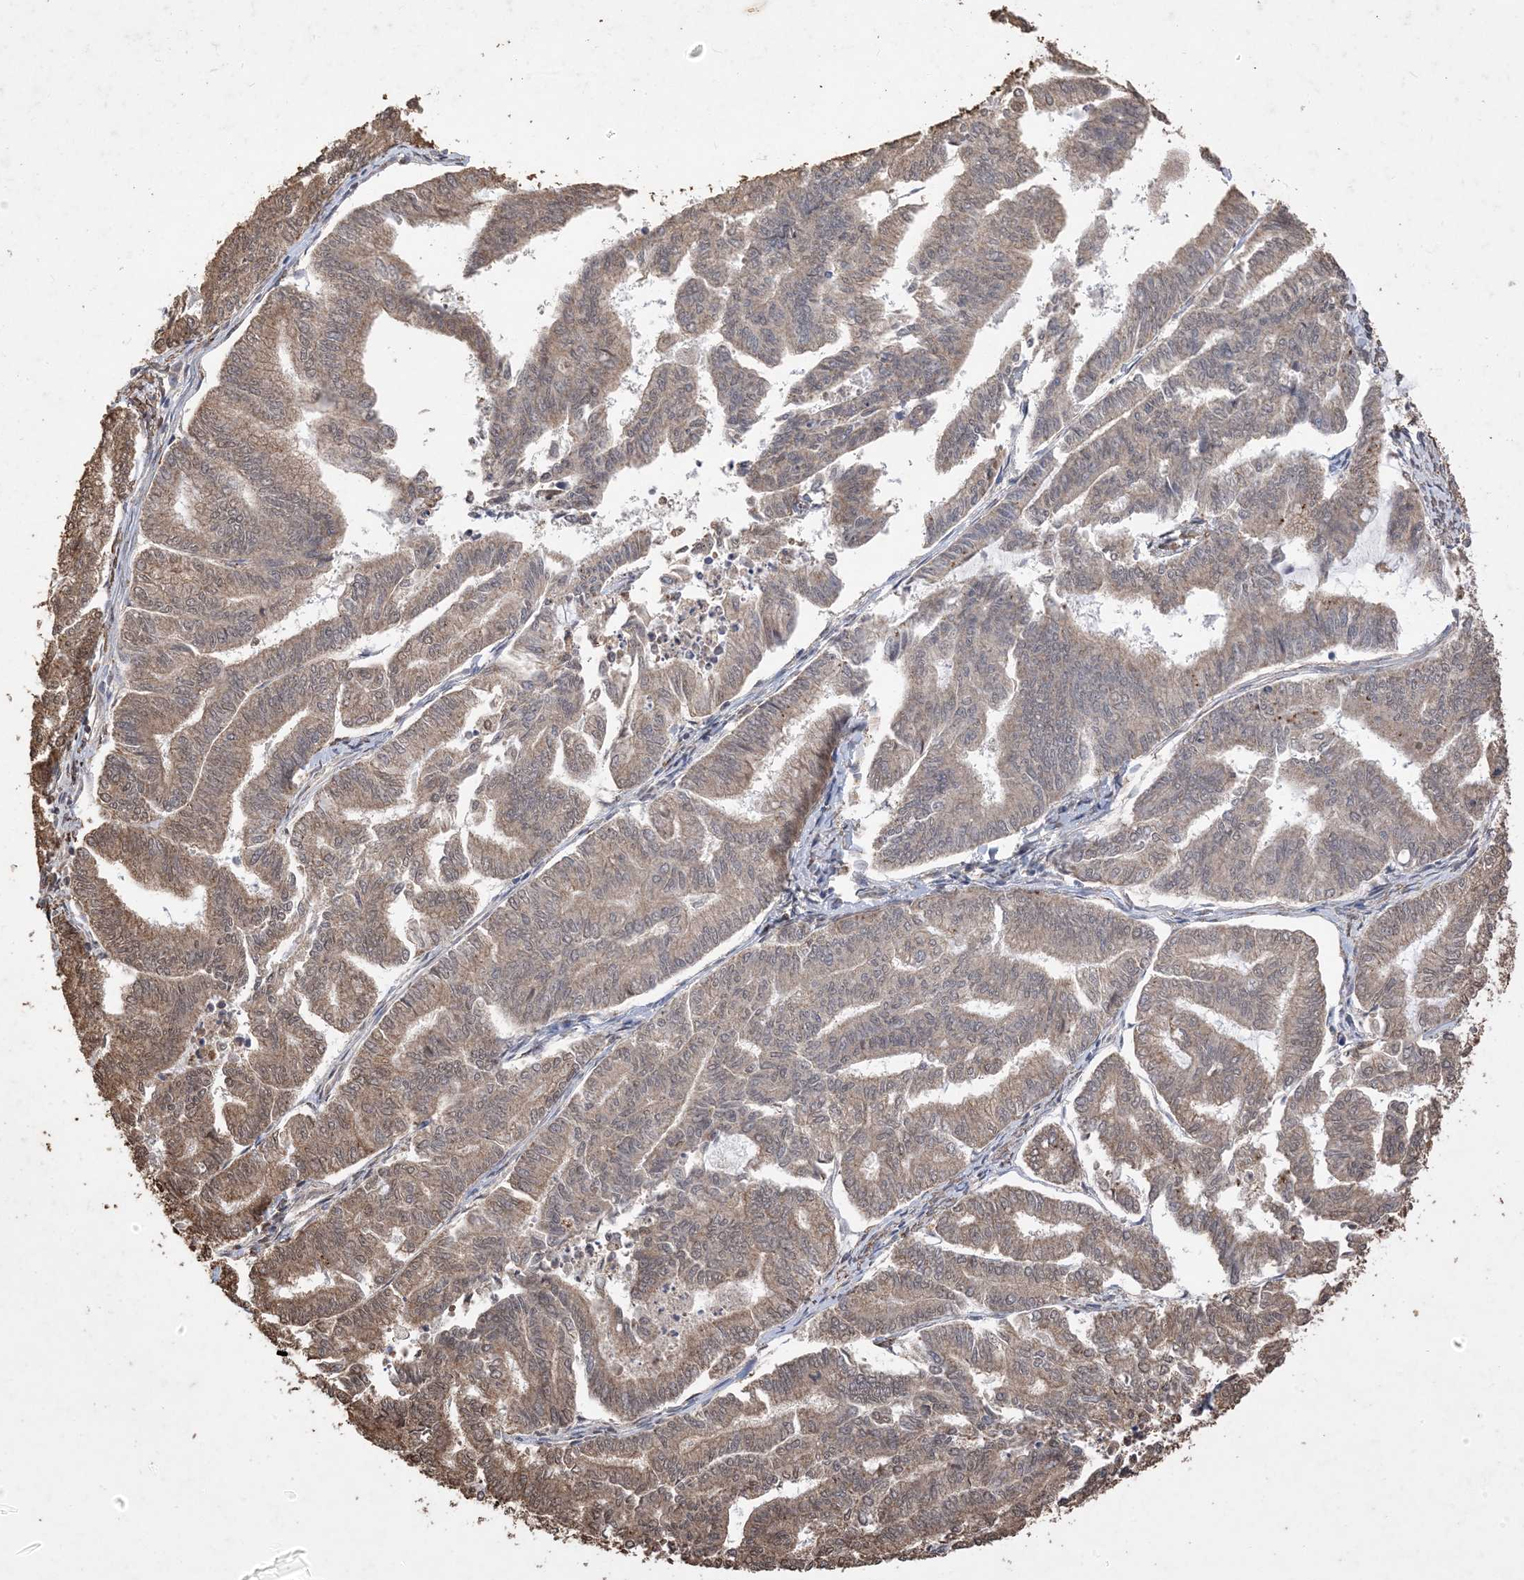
{"staining": {"intensity": "weak", "quantity": ">75%", "location": "cytoplasmic/membranous"}, "tissue": "endometrial cancer", "cell_type": "Tumor cells", "image_type": "cancer", "snomed": [{"axis": "morphology", "description": "Adenocarcinoma, NOS"}, {"axis": "topography", "description": "Endometrium"}], "caption": "Endometrial cancer (adenocarcinoma) was stained to show a protein in brown. There is low levels of weak cytoplasmic/membranous positivity in approximately >75% of tumor cells.", "gene": "HPS4", "patient": {"sex": "female", "age": 79}}